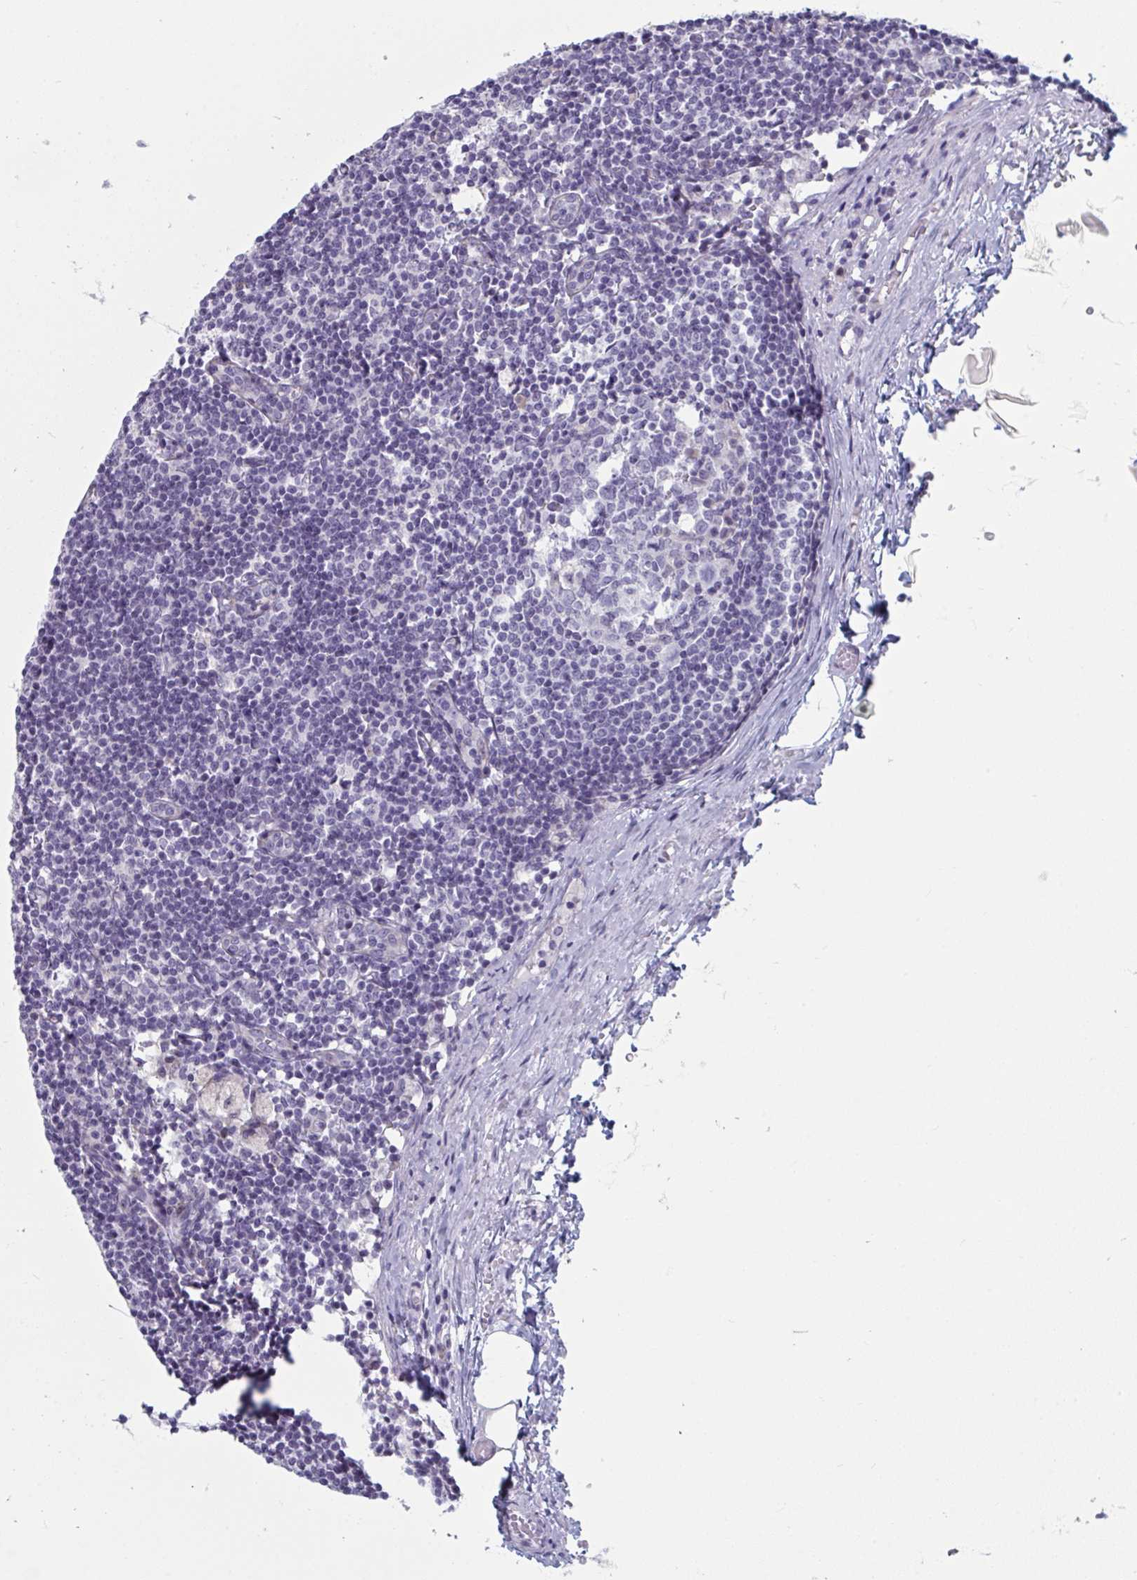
{"staining": {"intensity": "negative", "quantity": "none", "location": "none"}, "tissue": "lymph node", "cell_type": "Germinal center cells", "image_type": "normal", "snomed": [{"axis": "morphology", "description": "Normal tissue, NOS"}, {"axis": "topography", "description": "Lymph node"}], "caption": "This is an immunohistochemistry (IHC) histopathology image of benign human lymph node. There is no staining in germinal center cells.", "gene": "FOXA1", "patient": {"sex": "male", "age": 49}}